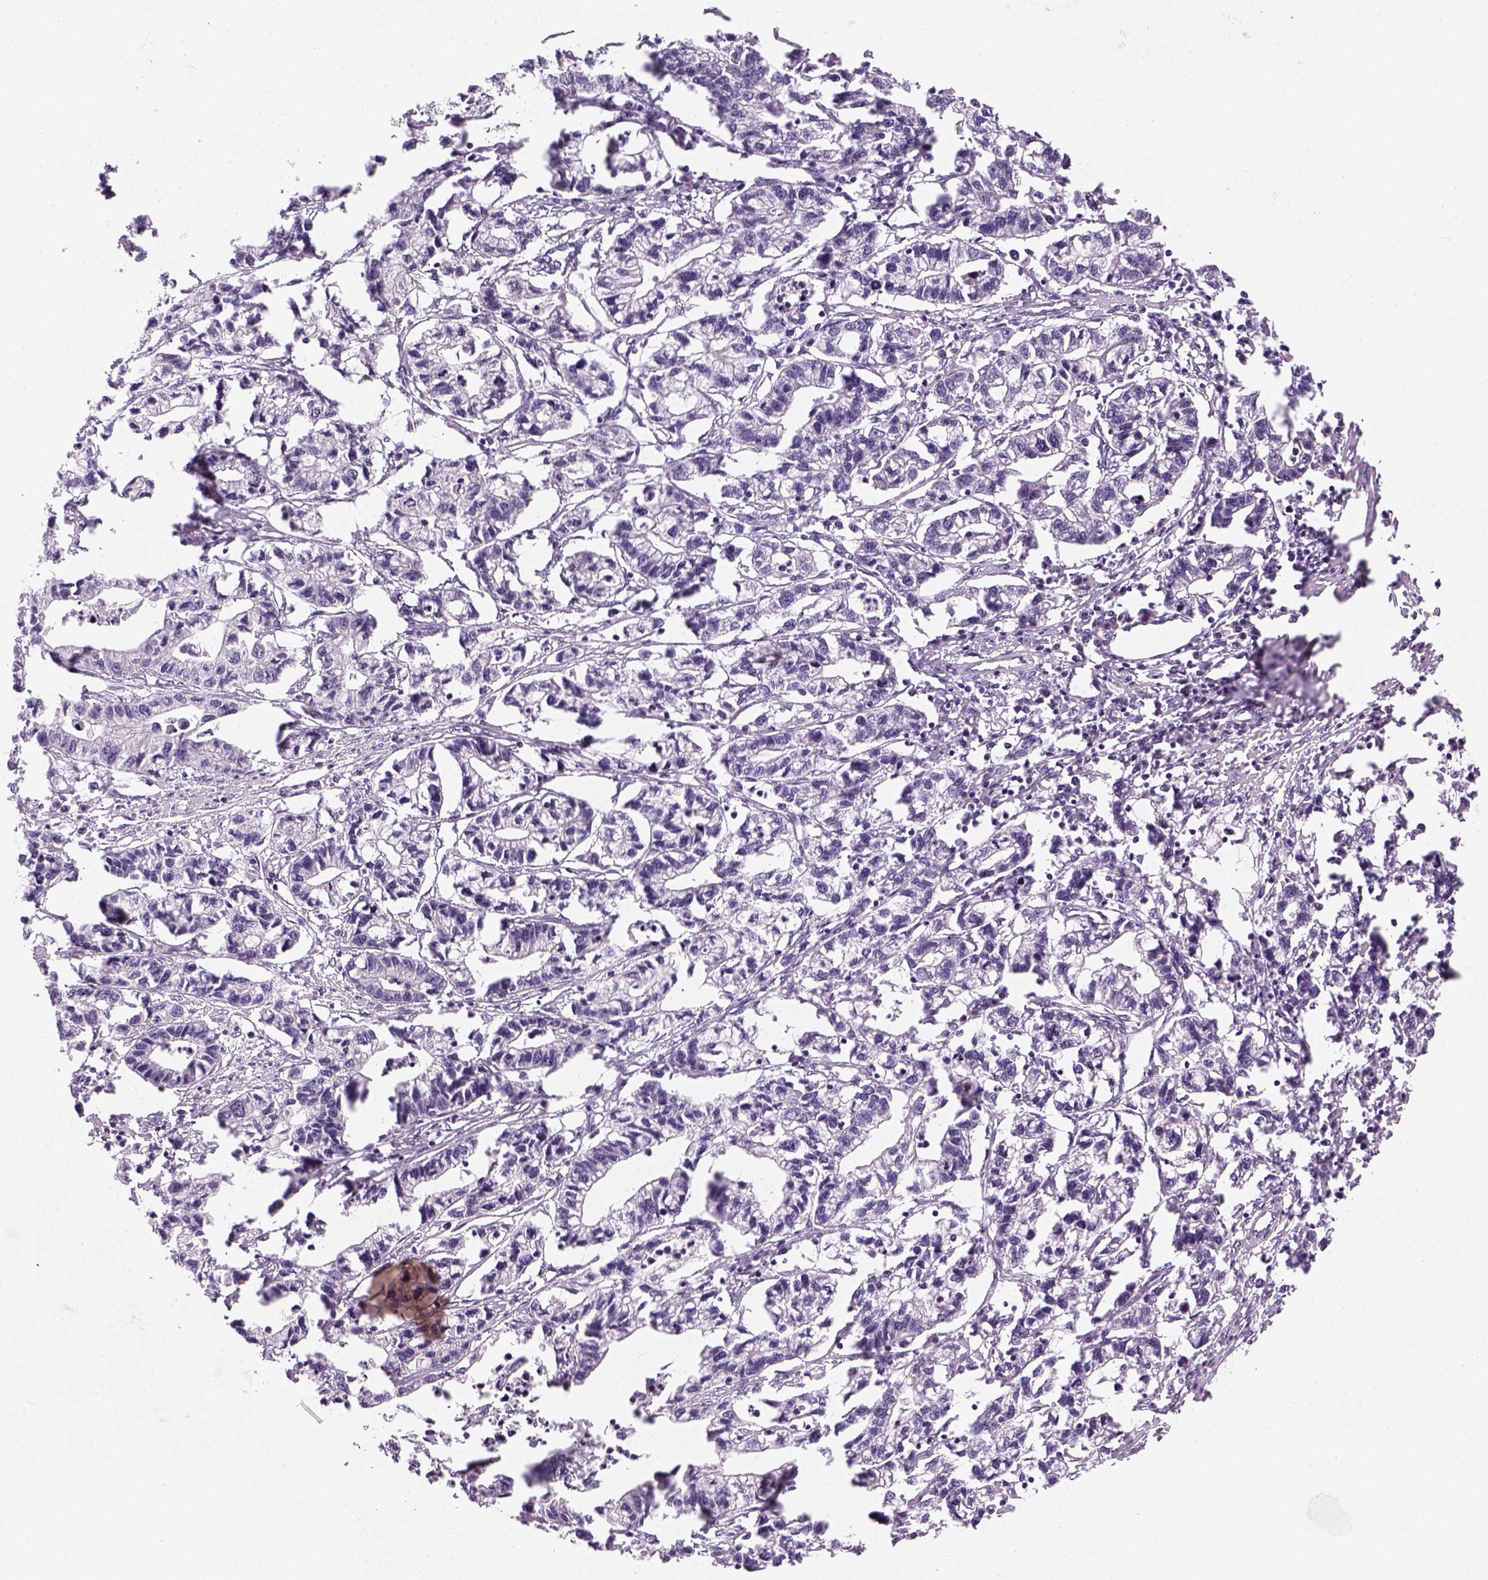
{"staining": {"intensity": "negative", "quantity": "none", "location": "none"}, "tissue": "stomach cancer", "cell_type": "Tumor cells", "image_type": "cancer", "snomed": [{"axis": "morphology", "description": "Adenocarcinoma, NOS"}, {"axis": "topography", "description": "Stomach"}], "caption": "DAB (3,3'-diaminobenzidine) immunohistochemical staining of human stomach cancer (adenocarcinoma) exhibits no significant staining in tumor cells.", "gene": "MAGEB3", "patient": {"sex": "male", "age": 83}}